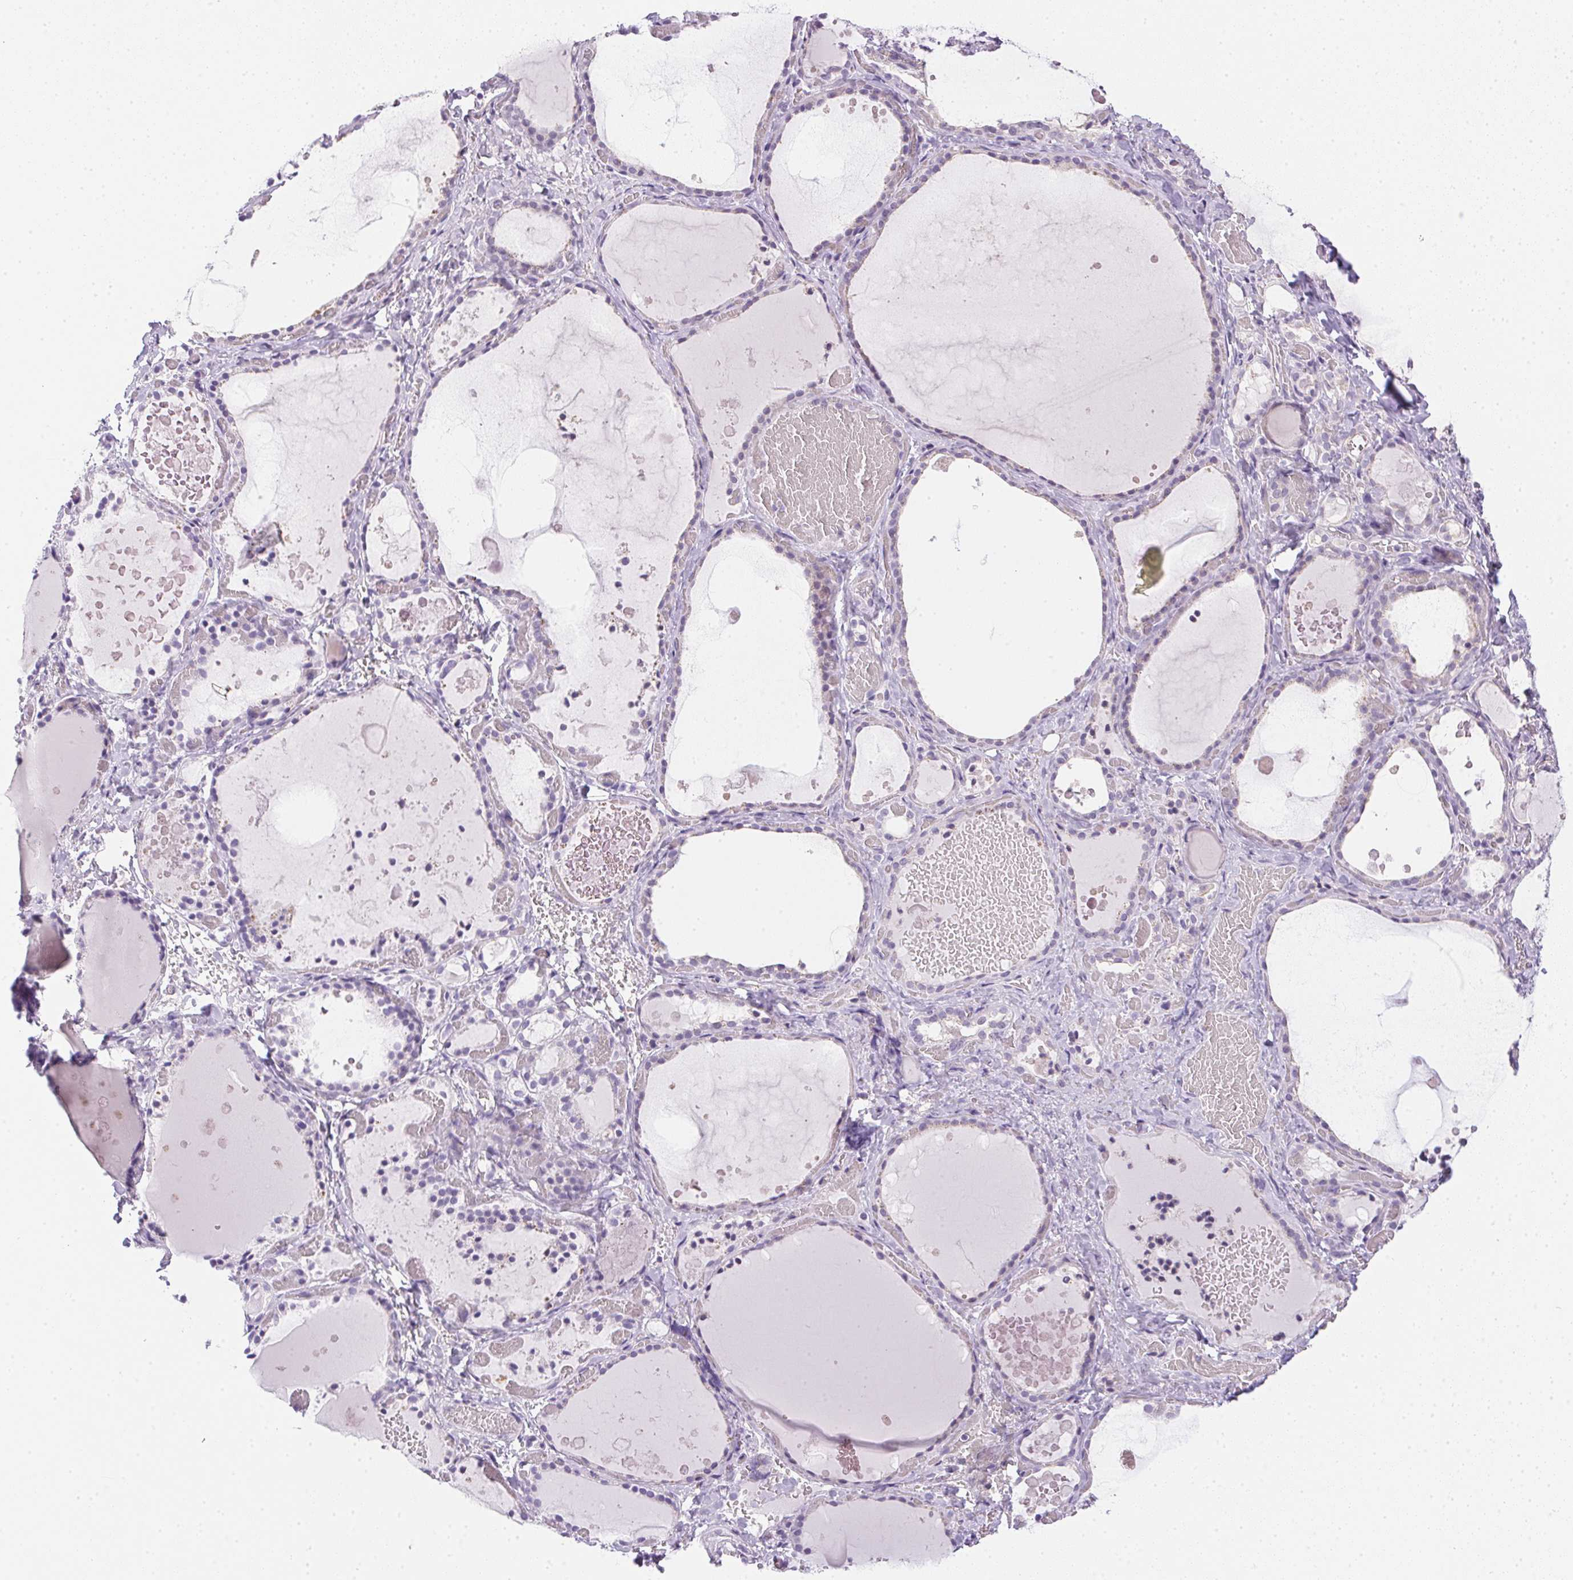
{"staining": {"intensity": "negative", "quantity": "none", "location": "none"}, "tissue": "thyroid gland", "cell_type": "Glandular cells", "image_type": "normal", "snomed": [{"axis": "morphology", "description": "Normal tissue, NOS"}, {"axis": "topography", "description": "Thyroid gland"}], "caption": "Immunohistochemistry of unremarkable human thyroid gland reveals no expression in glandular cells.", "gene": "PRL", "patient": {"sex": "female", "age": 56}}